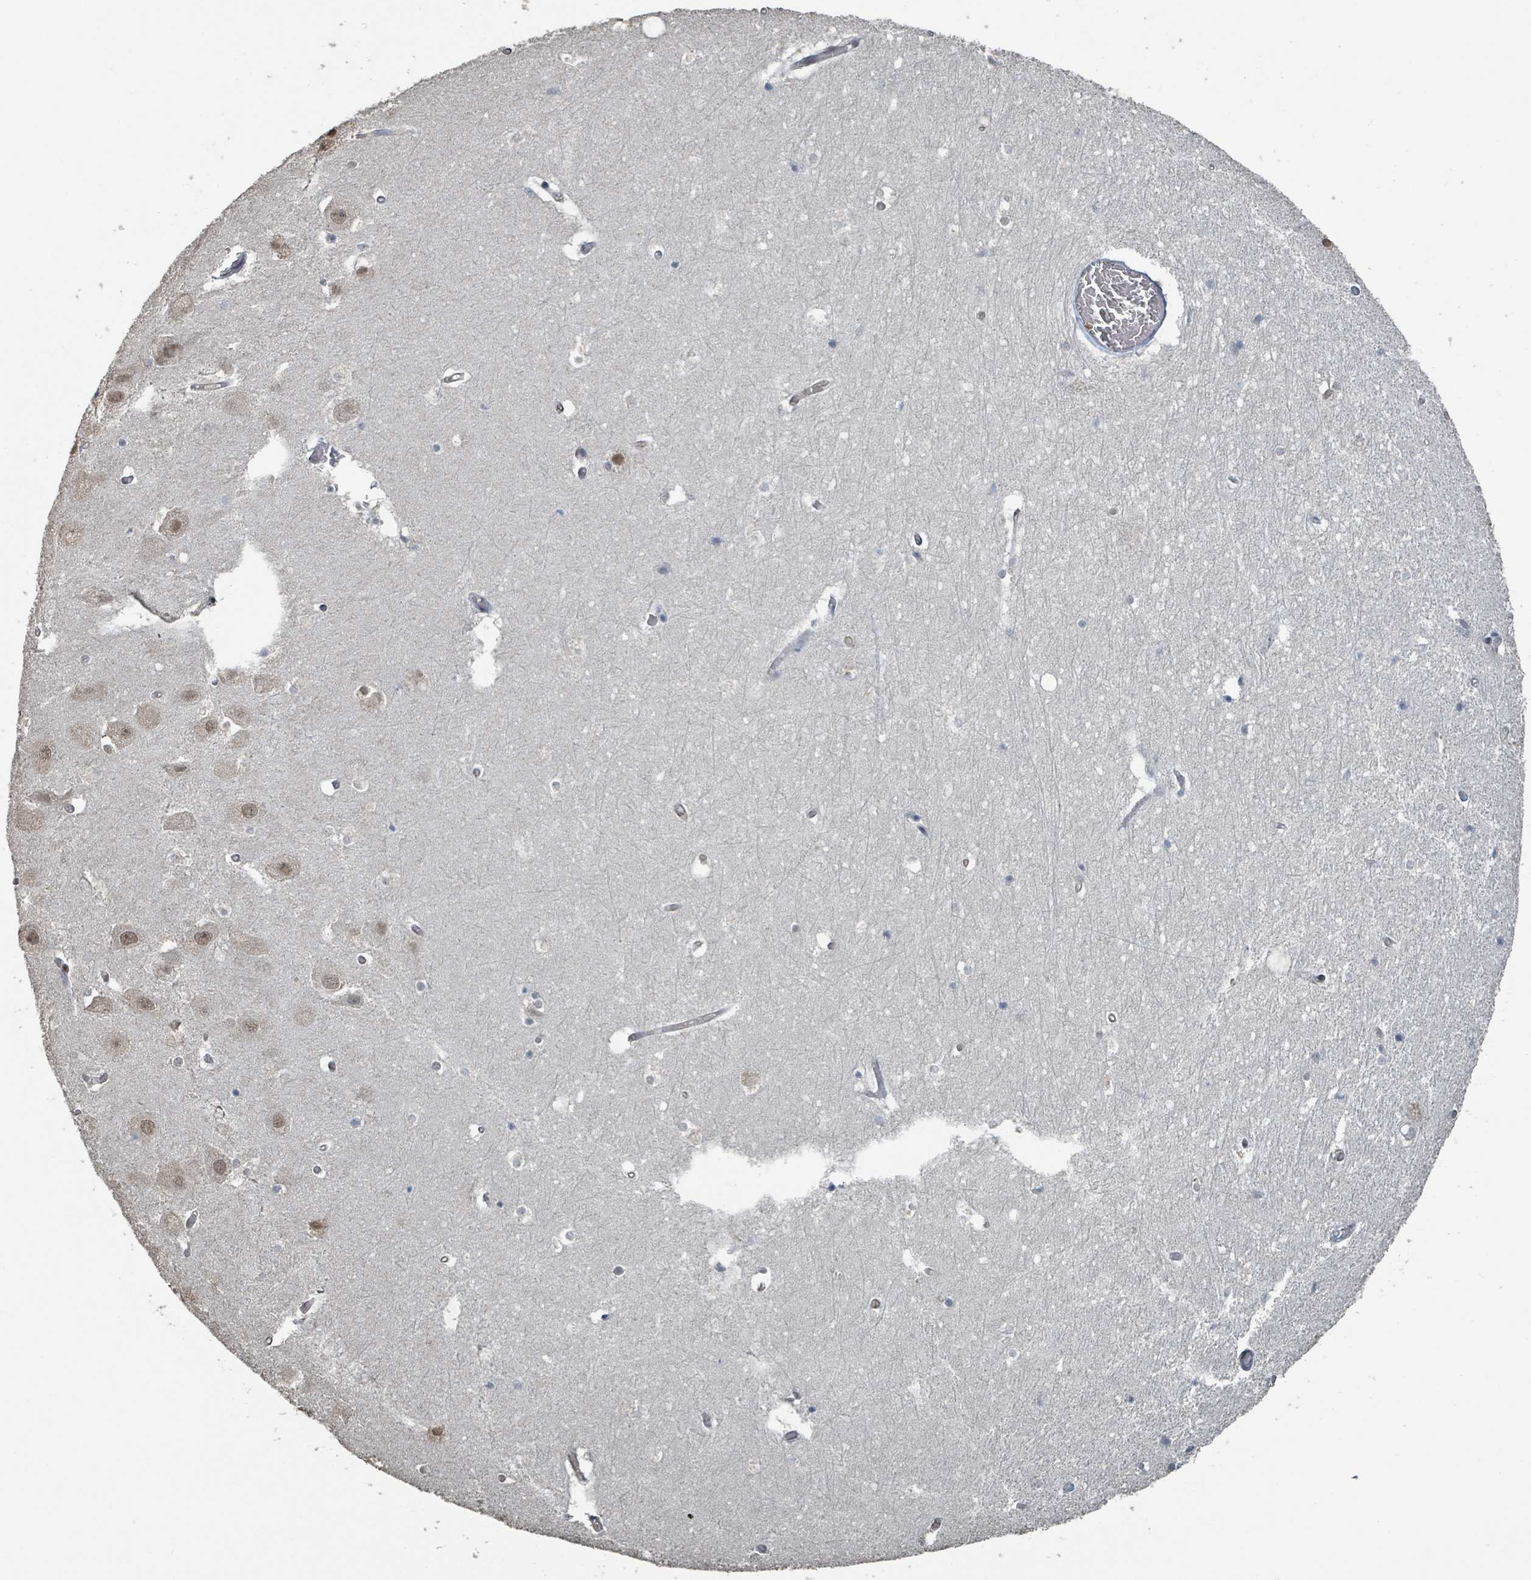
{"staining": {"intensity": "moderate", "quantity": ">75%", "location": "nuclear"}, "tissue": "hippocampus", "cell_type": "Glial cells", "image_type": "normal", "snomed": [{"axis": "morphology", "description": "Normal tissue, NOS"}, {"axis": "topography", "description": "Hippocampus"}], "caption": "IHC (DAB) staining of unremarkable hippocampus displays moderate nuclear protein positivity in approximately >75% of glial cells. (Stains: DAB in brown, nuclei in blue, Microscopy: brightfield microscopy at high magnification).", "gene": "PHIP", "patient": {"sex": "female", "age": 52}}